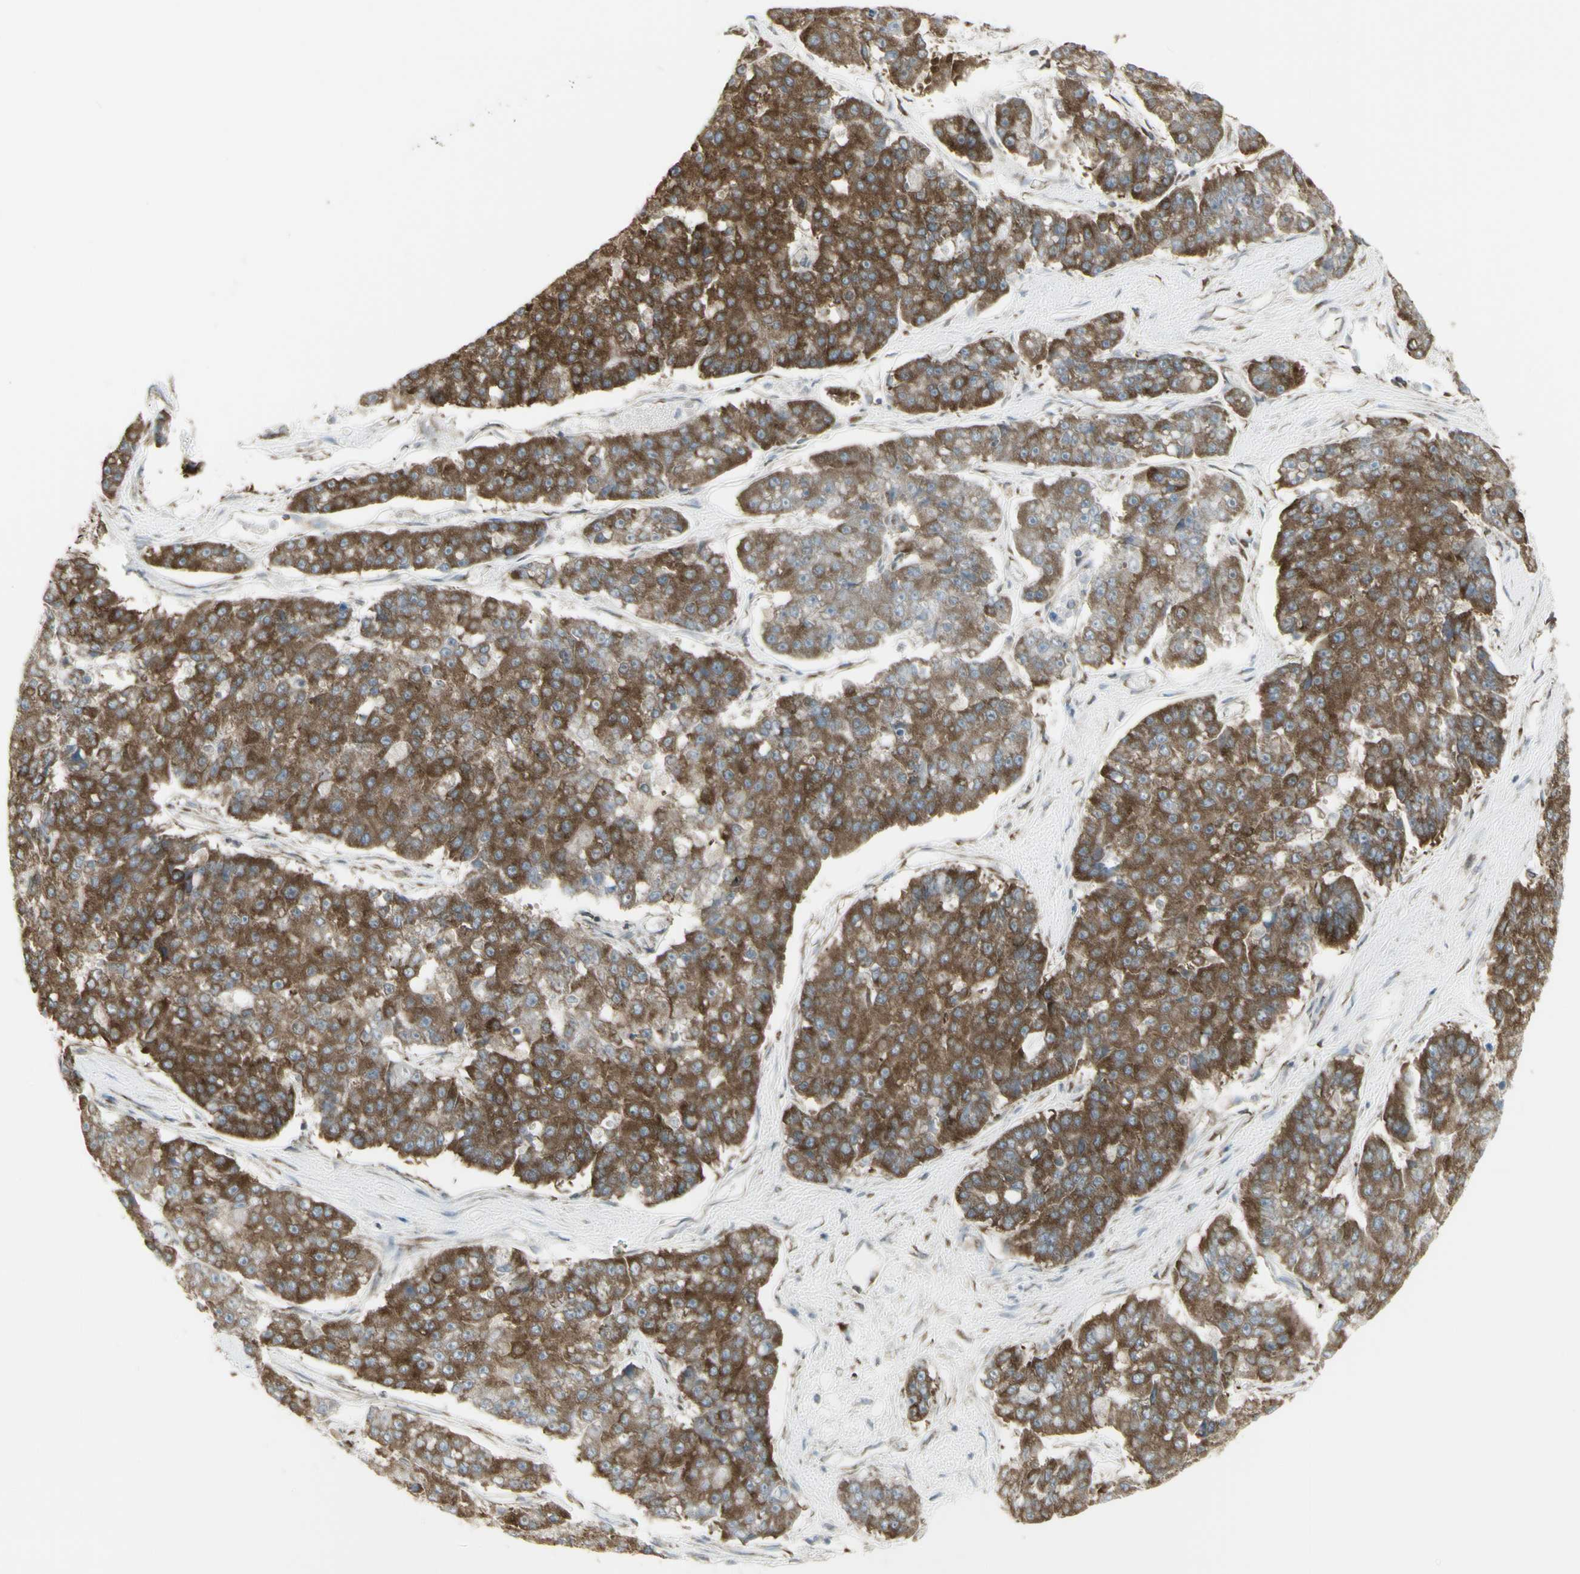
{"staining": {"intensity": "strong", "quantity": "25%-75%", "location": "cytoplasmic/membranous"}, "tissue": "pancreatic cancer", "cell_type": "Tumor cells", "image_type": "cancer", "snomed": [{"axis": "morphology", "description": "Adenocarcinoma, NOS"}, {"axis": "topography", "description": "Pancreas"}], "caption": "Pancreatic cancer stained with a brown dye demonstrates strong cytoplasmic/membranous positive staining in about 25%-75% of tumor cells.", "gene": "FKBP3", "patient": {"sex": "male", "age": 50}}